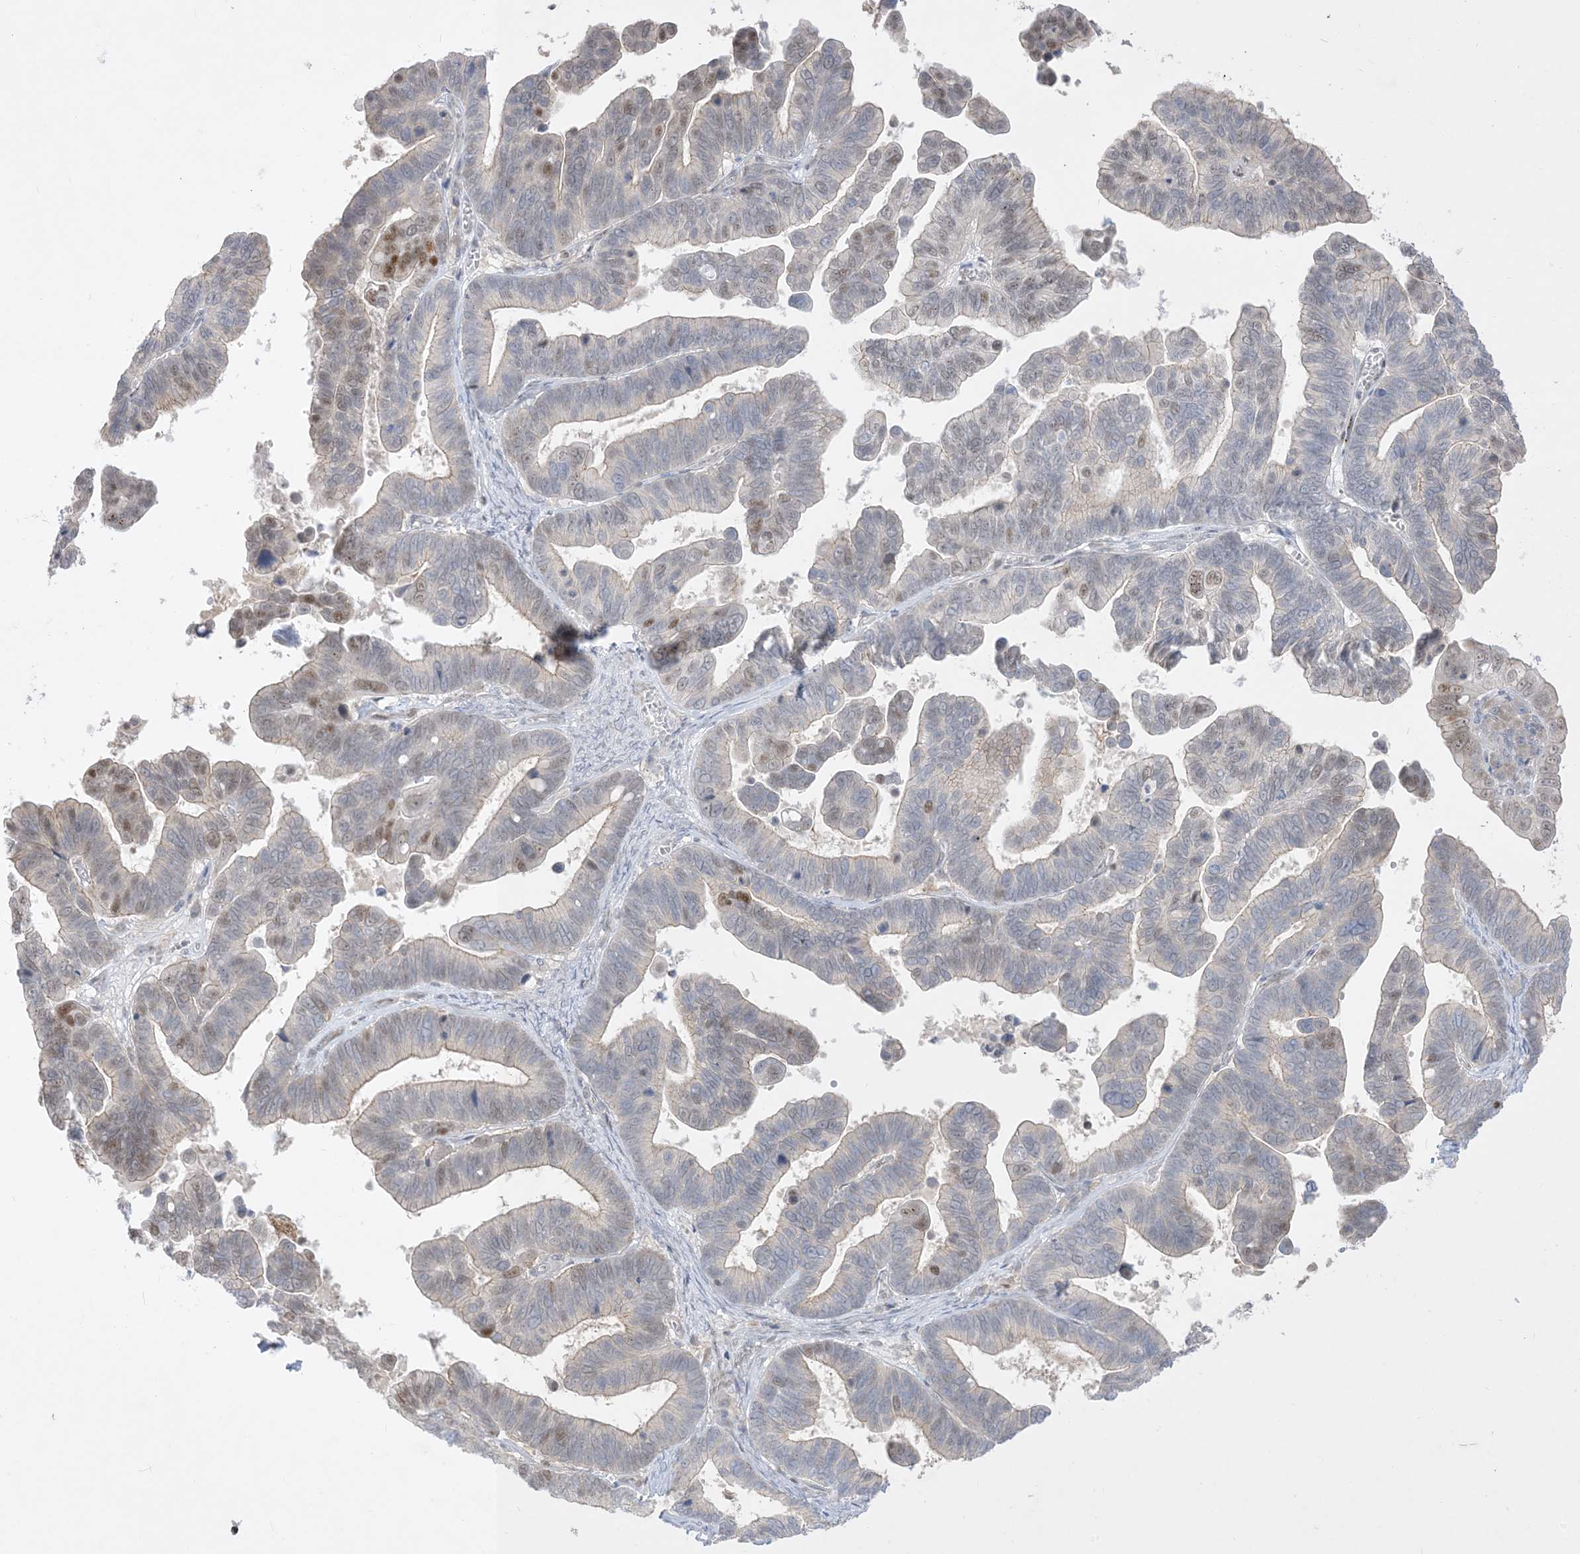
{"staining": {"intensity": "moderate", "quantity": "25%-75%", "location": "nuclear"}, "tissue": "ovarian cancer", "cell_type": "Tumor cells", "image_type": "cancer", "snomed": [{"axis": "morphology", "description": "Cystadenocarcinoma, serous, NOS"}, {"axis": "topography", "description": "Ovary"}], "caption": "Tumor cells exhibit medium levels of moderate nuclear positivity in approximately 25%-75% of cells in human ovarian cancer. (brown staining indicates protein expression, while blue staining denotes nuclei).", "gene": "BHLHE40", "patient": {"sex": "female", "age": 56}}